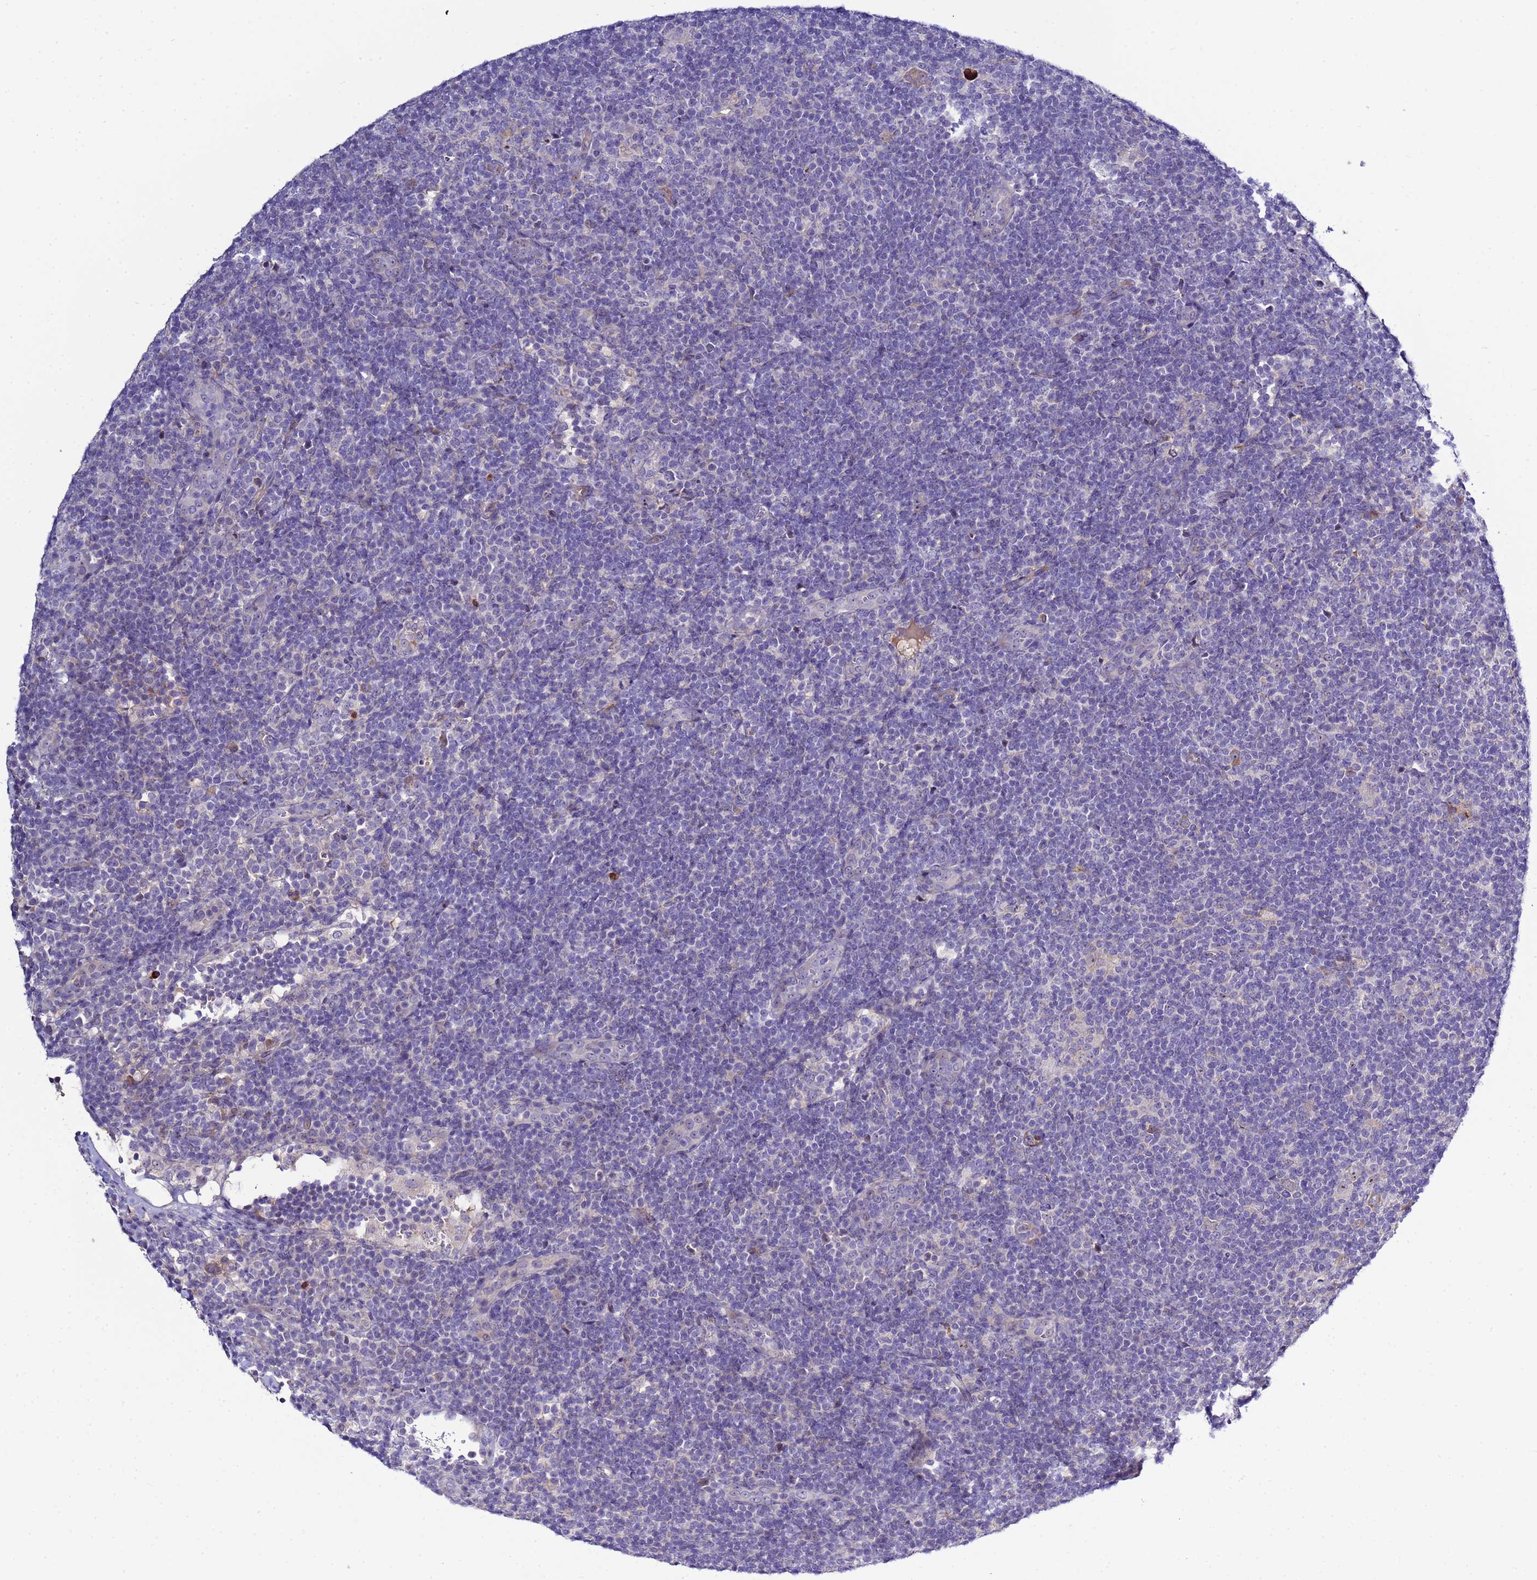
{"staining": {"intensity": "negative", "quantity": "none", "location": "none"}, "tissue": "lymphoma", "cell_type": "Tumor cells", "image_type": "cancer", "snomed": [{"axis": "morphology", "description": "Hodgkin's disease, NOS"}, {"axis": "topography", "description": "Lymph node"}], "caption": "IHC histopathology image of neoplastic tissue: human lymphoma stained with DAB exhibits no significant protein expression in tumor cells. (Brightfield microscopy of DAB (3,3'-diaminobenzidine) immunohistochemistry at high magnification).", "gene": "NOL8", "patient": {"sex": "female", "age": 57}}